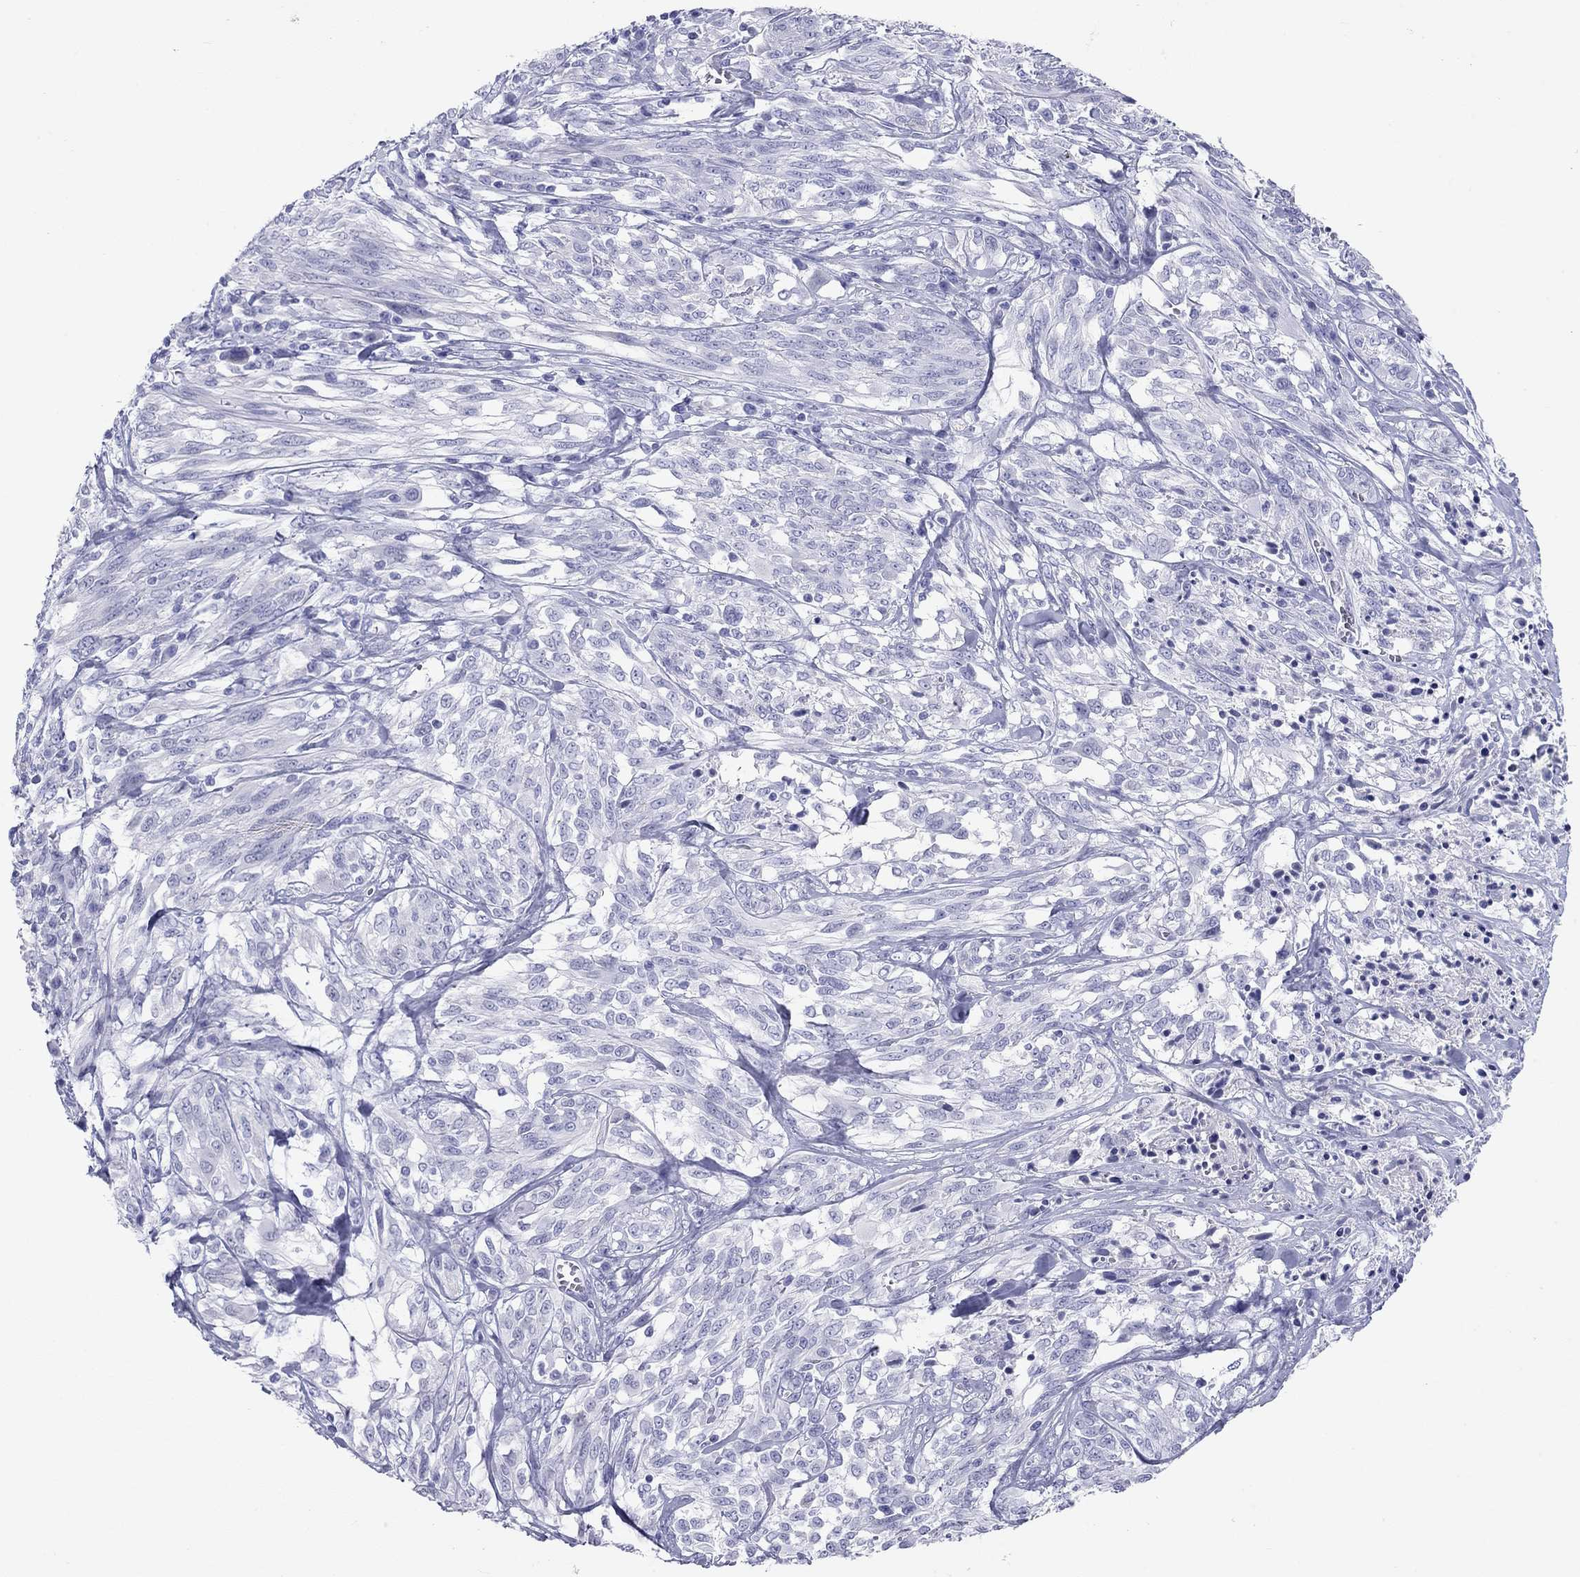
{"staining": {"intensity": "negative", "quantity": "none", "location": "none"}, "tissue": "melanoma", "cell_type": "Tumor cells", "image_type": "cancer", "snomed": [{"axis": "morphology", "description": "Malignant melanoma, NOS"}, {"axis": "topography", "description": "Skin"}], "caption": "This is an immunohistochemistry micrograph of melanoma. There is no staining in tumor cells.", "gene": "DPY19L2", "patient": {"sex": "female", "age": 91}}